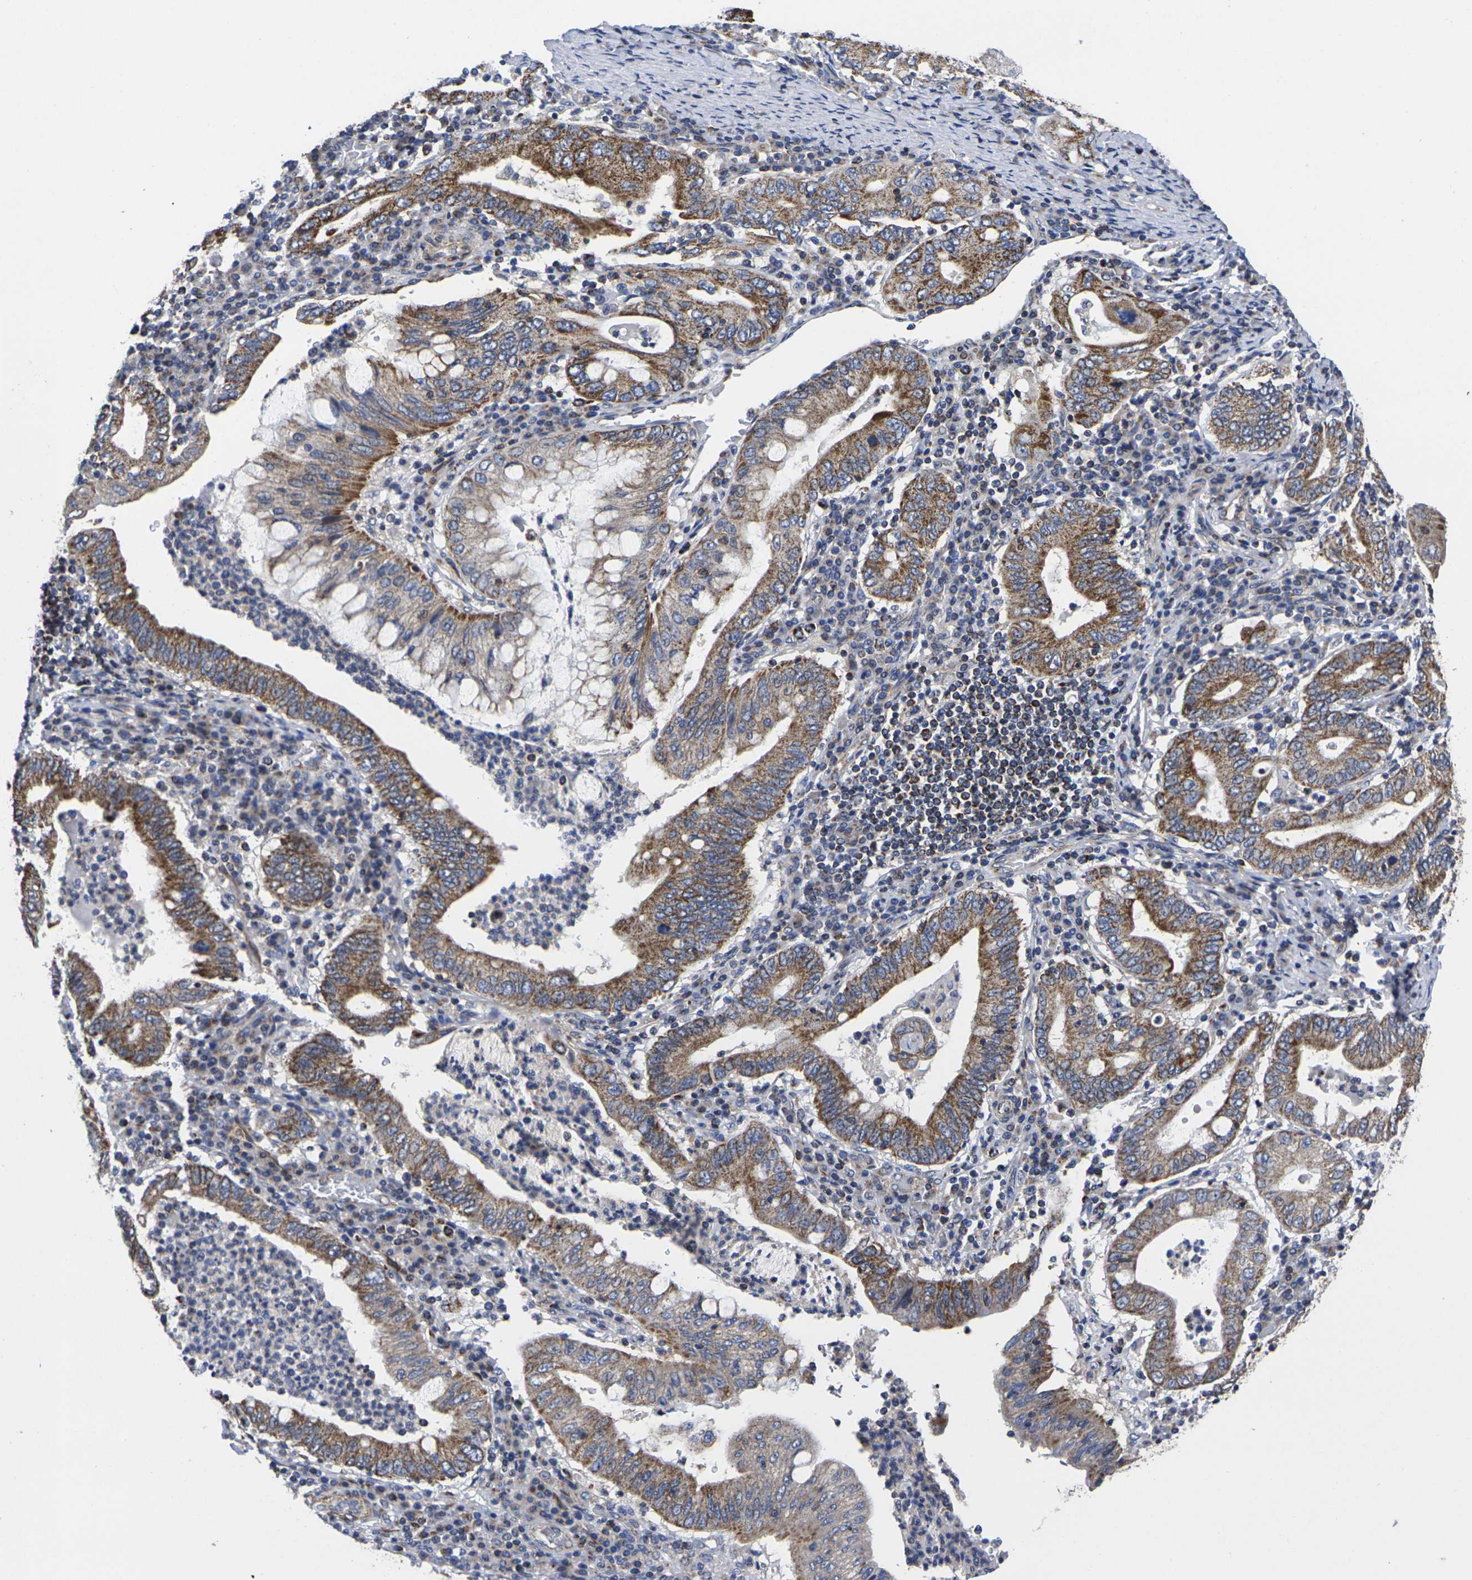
{"staining": {"intensity": "strong", "quantity": ">75%", "location": "cytoplasmic/membranous"}, "tissue": "stomach cancer", "cell_type": "Tumor cells", "image_type": "cancer", "snomed": [{"axis": "morphology", "description": "Normal tissue, NOS"}, {"axis": "morphology", "description": "Adenocarcinoma, NOS"}, {"axis": "topography", "description": "Esophagus"}, {"axis": "topography", "description": "Stomach, upper"}, {"axis": "topography", "description": "Peripheral nerve tissue"}], "caption": "Immunohistochemical staining of human adenocarcinoma (stomach) displays high levels of strong cytoplasmic/membranous expression in about >75% of tumor cells.", "gene": "P2RY11", "patient": {"sex": "male", "age": 62}}